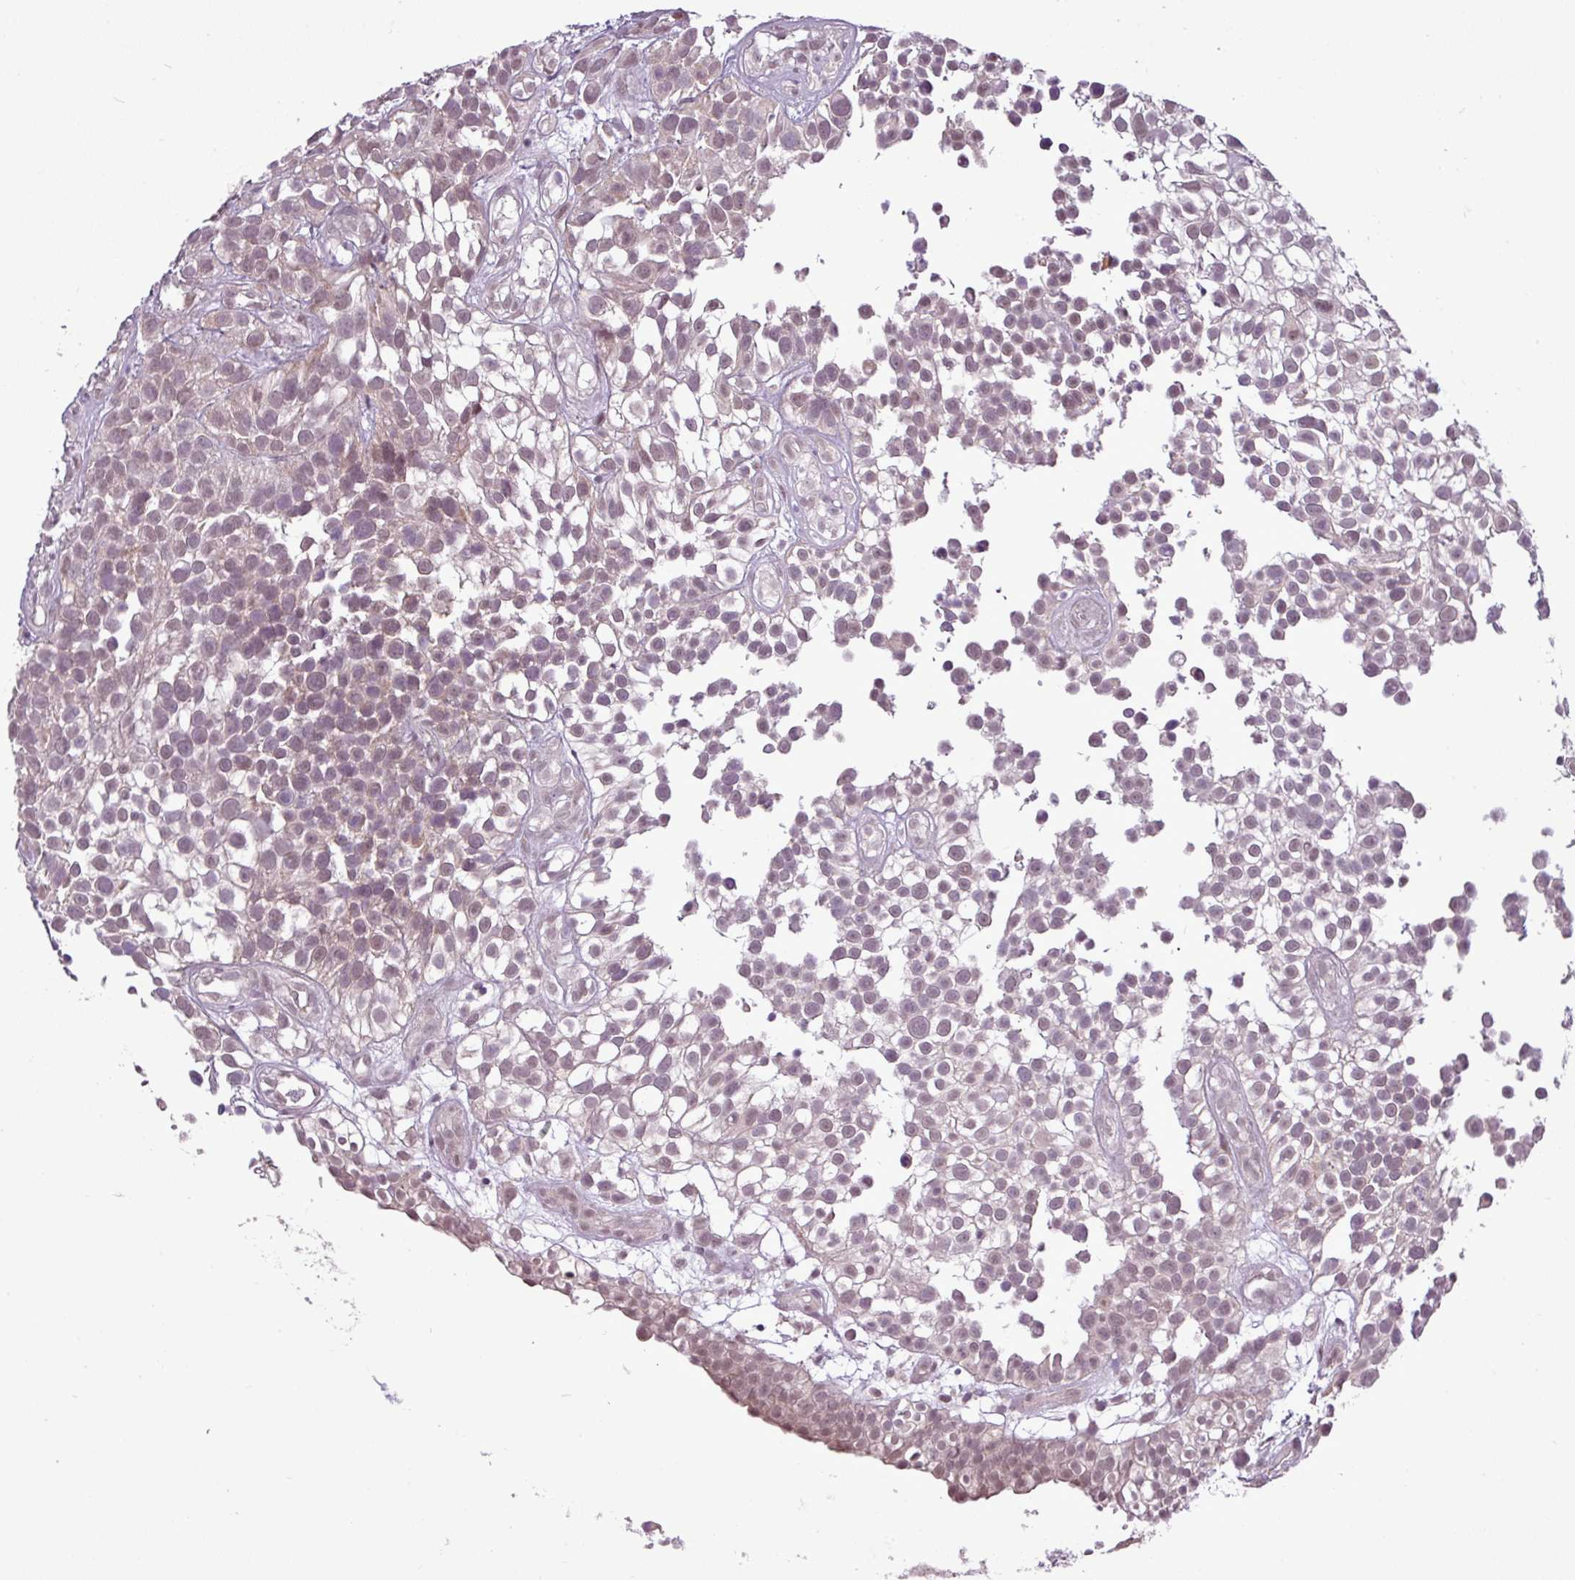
{"staining": {"intensity": "weak", "quantity": "<25%", "location": "cytoplasmic/membranous,nuclear"}, "tissue": "urothelial cancer", "cell_type": "Tumor cells", "image_type": "cancer", "snomed": [{"axis": "morphology", "description": "Urothelial carcinoma, High grade"}, {"axis": "topography", "description": "Urinary bladder"}], "caption": "IHC of human urothelial cancer exhibits no staining in tumor cells. Brightfield microscopy of immunohistochemistry stained with DAB (brown) and hematoxylin (blue), captured at high magnification.", "gene": "GPT2", "patient": {"sex": "male", "age": 56}}